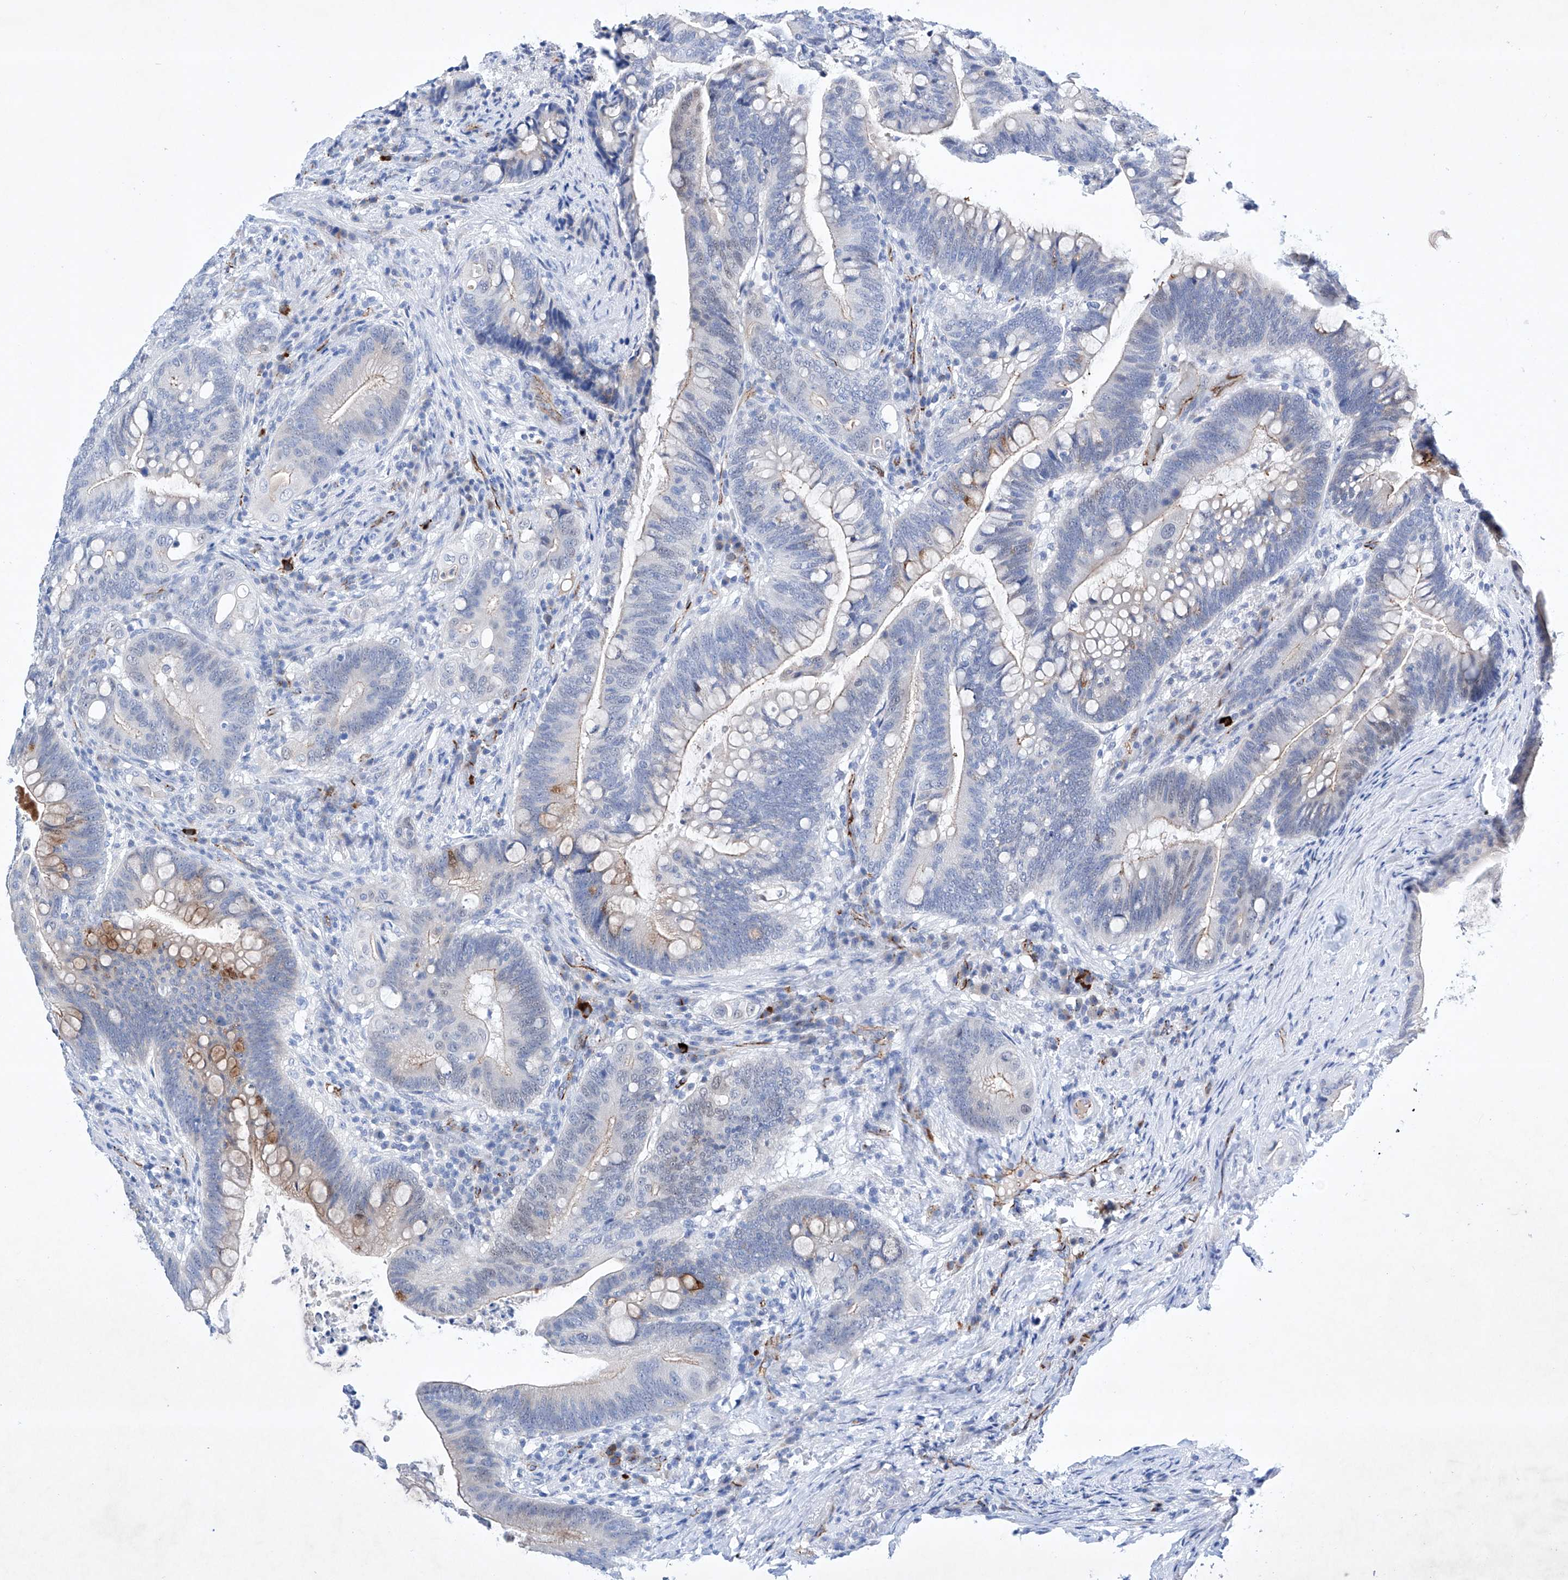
{"staining": {"intensity": "weak", "quantity": "<25%", "location": "nuclear"}, "tissue": "colorectal cancer", "cell_type": "Tumor cells", "image_type": "cancer", "snomed": [{"axis": "morphology", "description": "Adenocarcinoma, NOS"}, {"axis": "topography", "description": "Colon"}], "caption": "DAB immunohistochemical staining of colorectal adenocarcinoma displays no significant expression in tumor cells. (DAB IHC visualized using brightfield microscopy, high magnification).", "gene": "ETV7", "patient": {"sex": "female", "age": 66}}